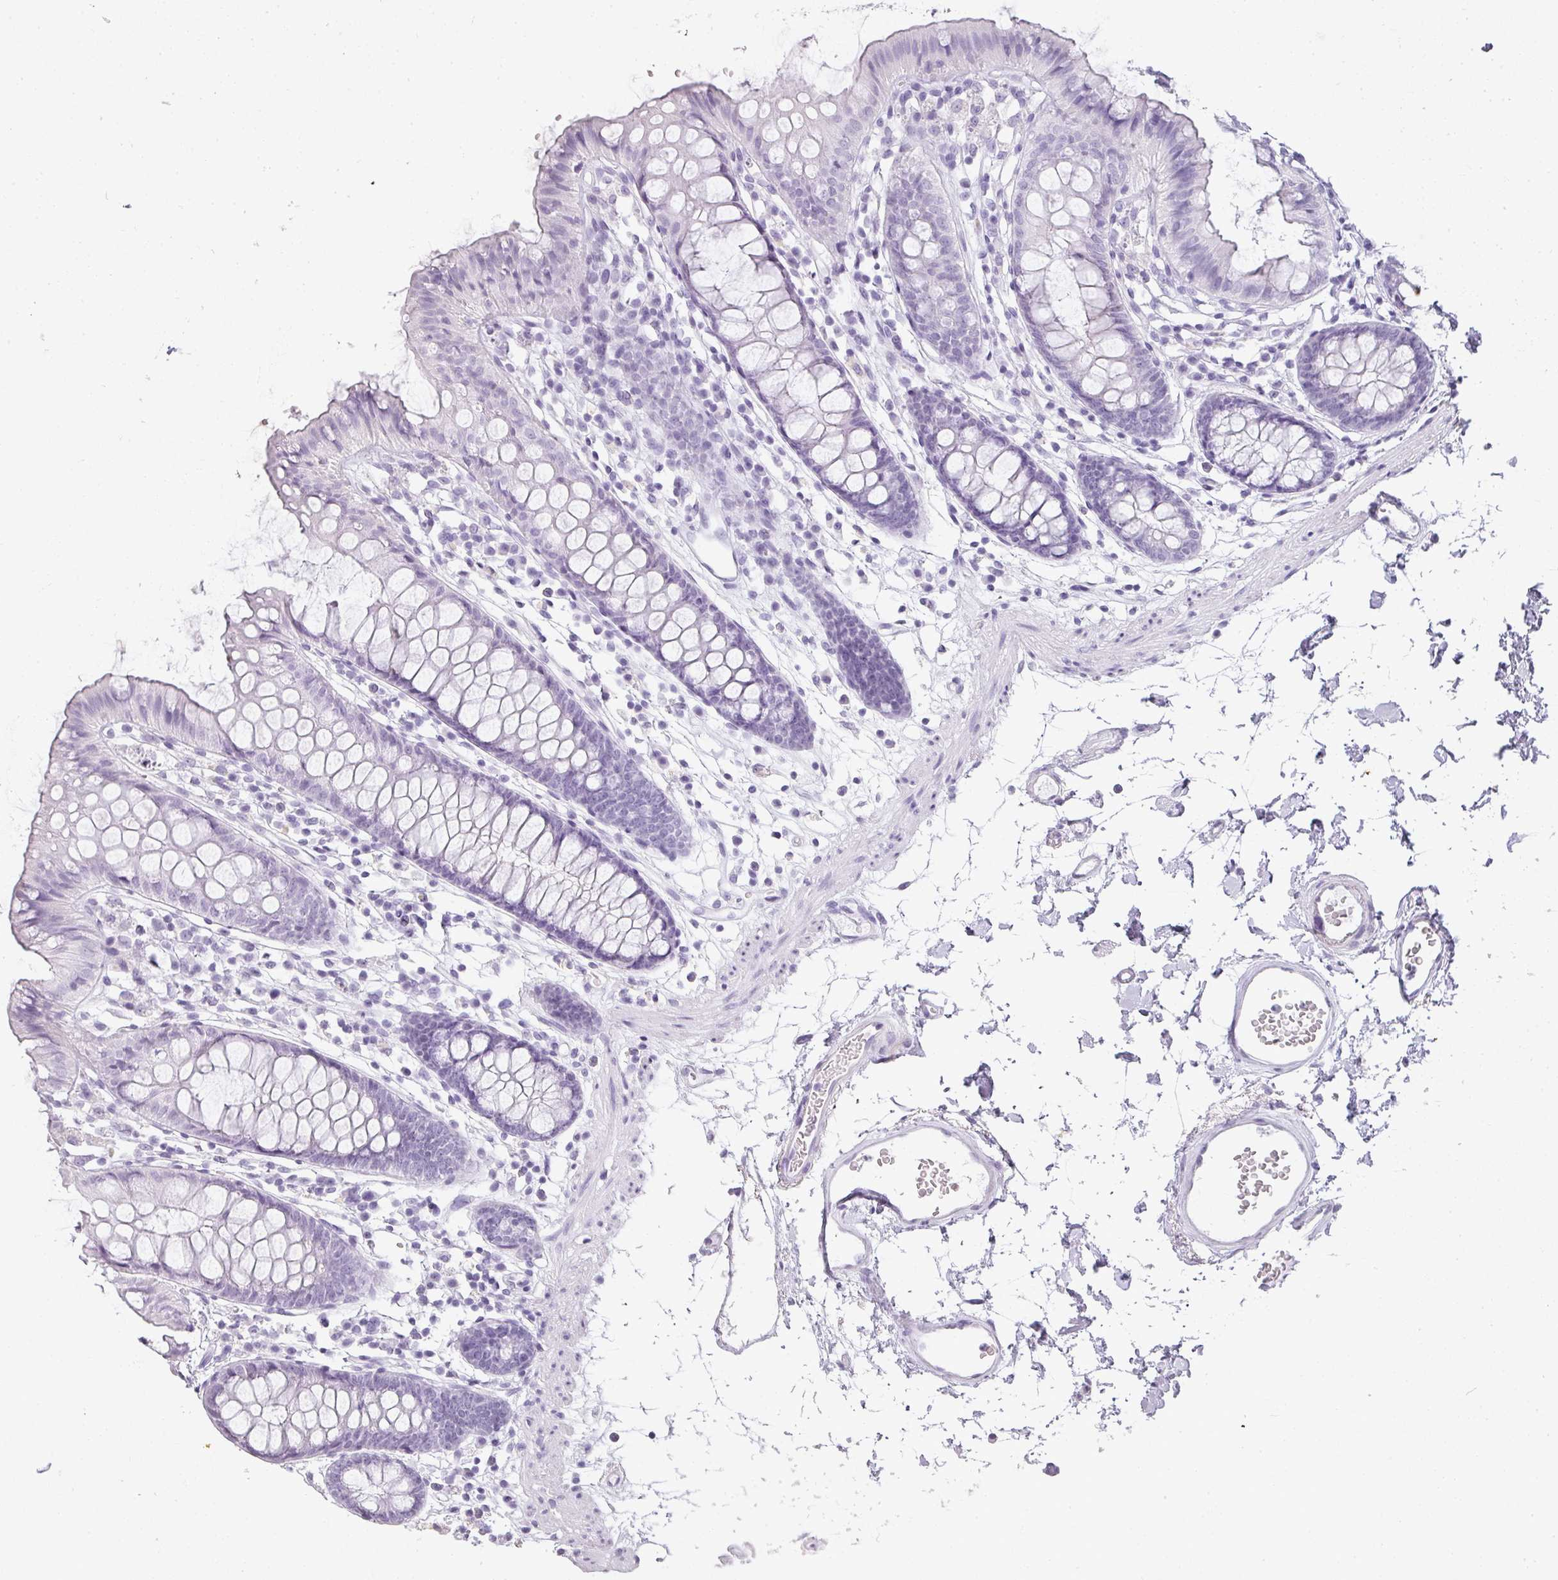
{"staining": {"intensity": "negative", "quantity": "none", "location": "none"}, "tissue": "colon", "cell_type": "Endothelial cells", "image_type": "normal", "snomed": [{"axis": "morphology", "description": "Normal tissue, NOS"}, {"axis": "topography", "description": "Colon"}], "caption": "This is a micrograph of IHC staining of benign colon, which shows no positivity in endothelial cells.", "gene": "RBMY1A1", "patient": {"sex": "female", "age": 84}}